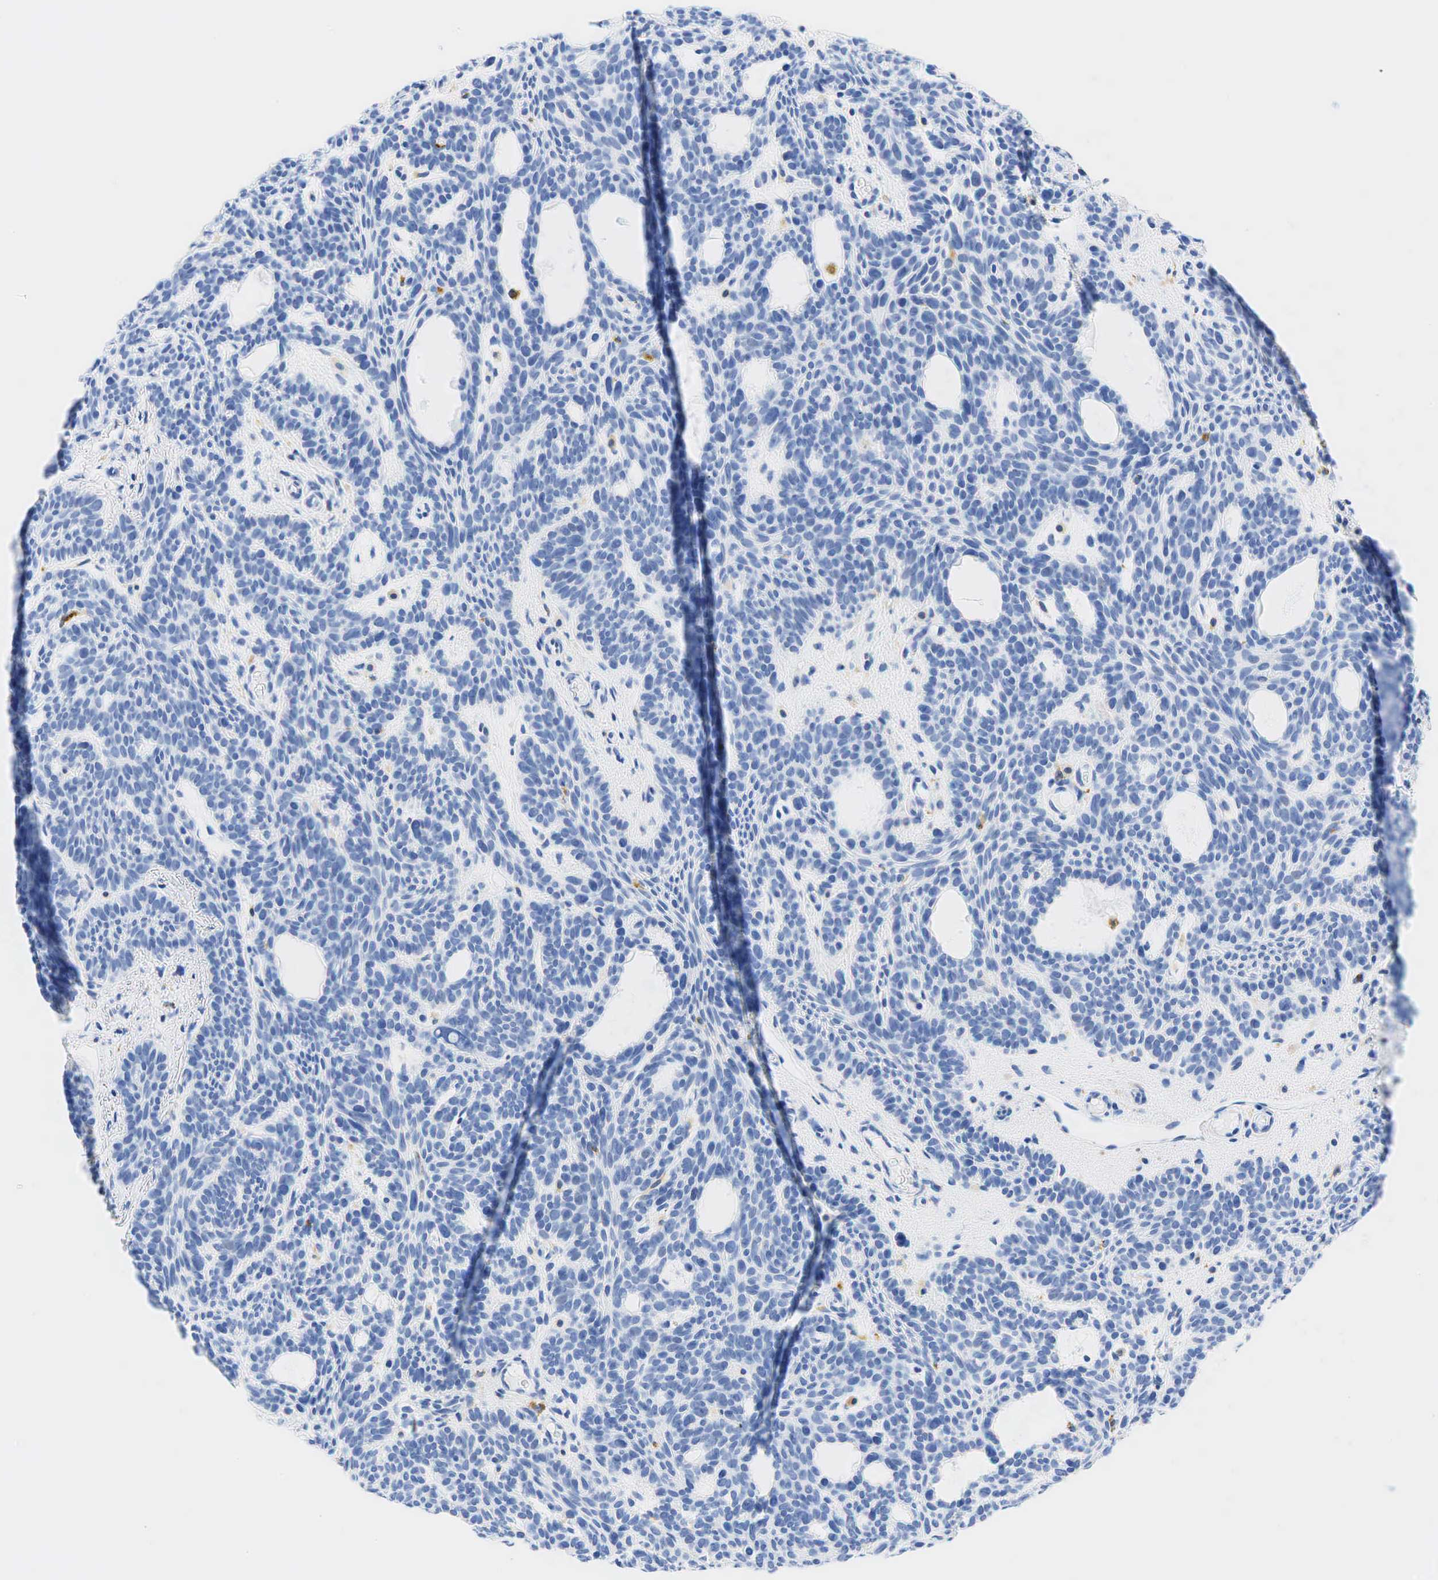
{"staining": {"intensity": "negative", "quantity": "none", "location": "none"}, "tissue": "skin cancer", "cell_type": "Tumor cells", "image_type": "cancer", "snomed": [{"axis": "morphology", "description": "Basal cell carcinoma"}, {"axis": "topography", "description": "Skin"}], "caption": "Tumor cells show no significant protein positivity in skin cancer. (DAB IHC, high magnification).", "gene": "CD68", "patient": {"sex": "male", "age": 44}}